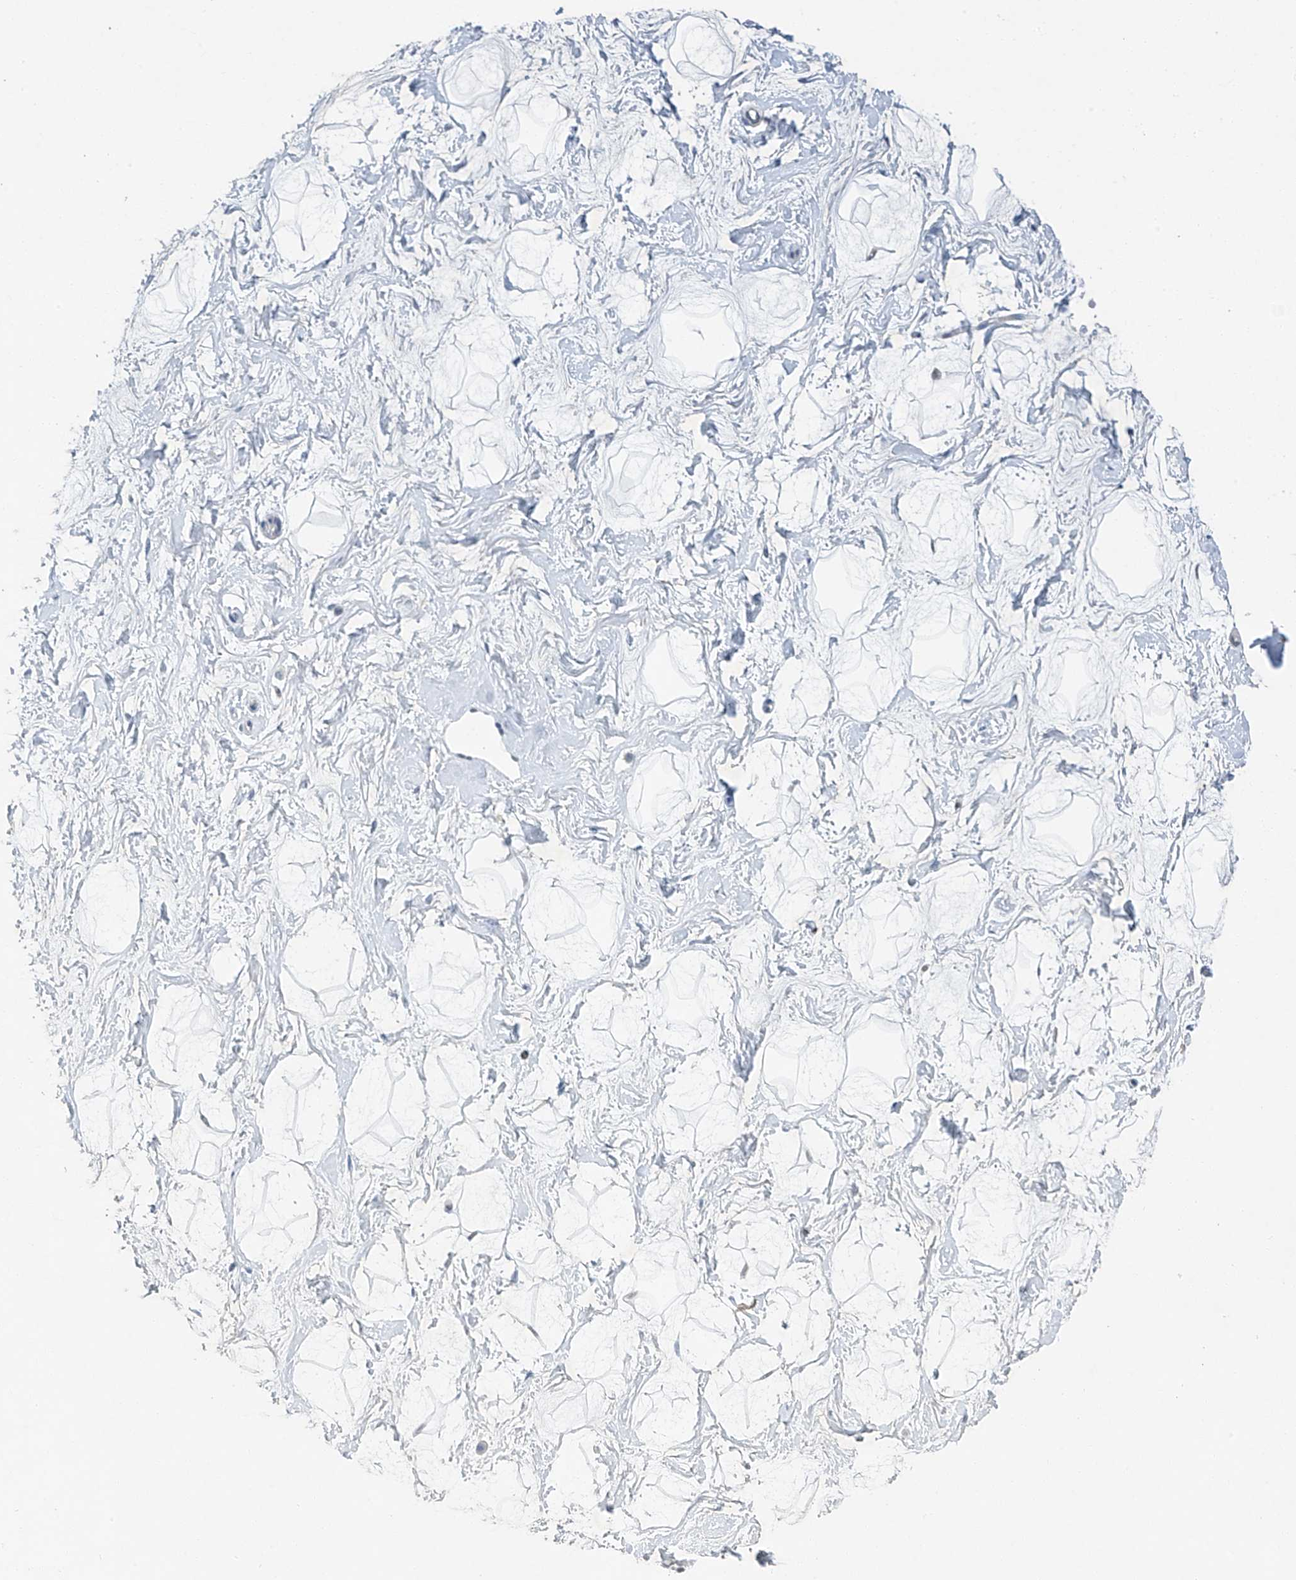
{"staining": {"intensity": "negative", "quantity": "none", "location": "none"}, "tissue": "breast", "cell_type": "Adipocytes", "image_type": "normal", "snomed": [{"axis": "morphology", "description": "Normal tissue, NOS"}, {"axis": "morphology", "description": "Adenoma, NOS"}, {"axis": "topography", "description": "Breast"}], "caption": "DAB (3,3'-diaminobenzidine) immunohistochemical staining of benign human breast displays no significant expression in adipocytes.", "gene": "TAF8", "patient": {"sex": "female", "age": 23}}